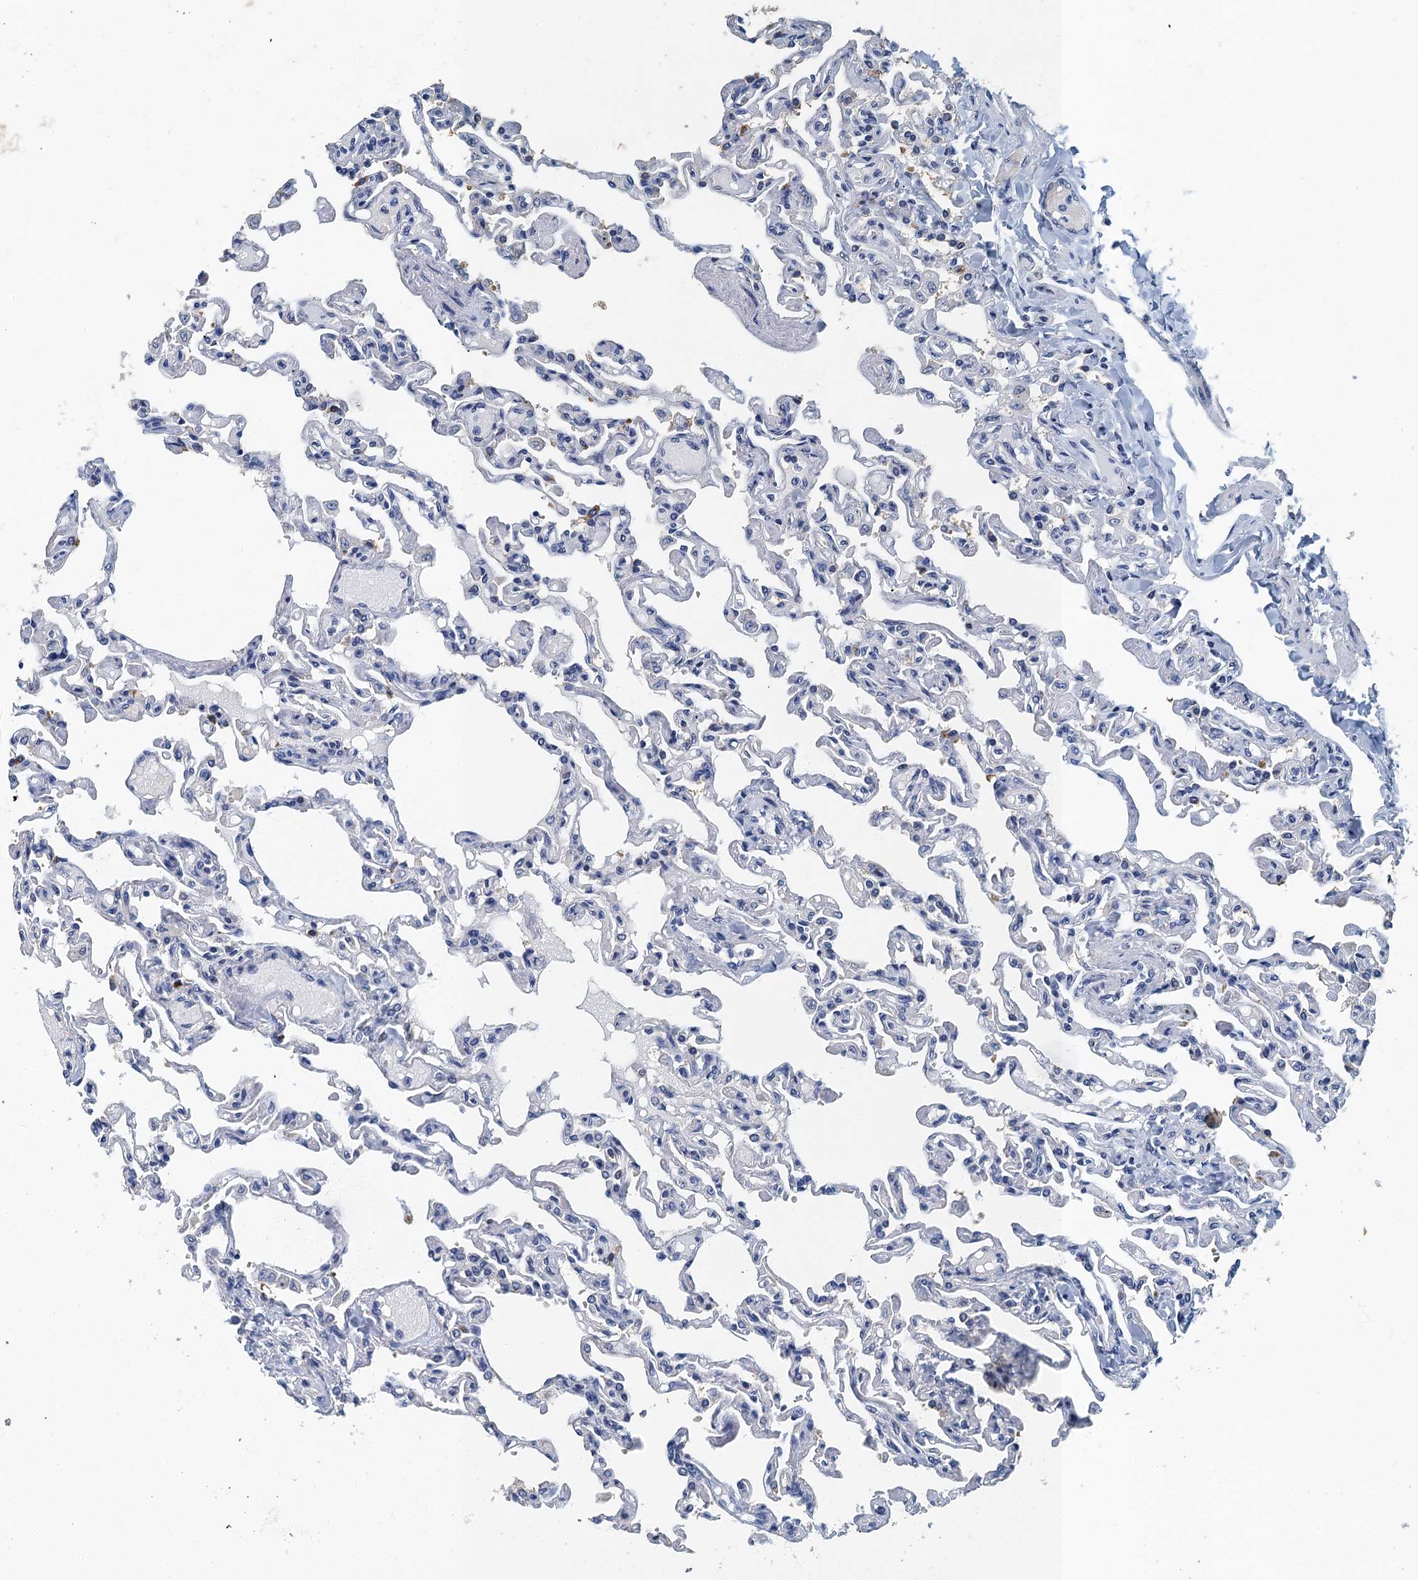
{"staining": {"intensity": "negative", "quantity": "none", "location": "none"}, "tissue": "lung", "cell_type": "Alveolar cells", "image_type": "normal", "snomed": [{"axis": "morphology", "description": "Normal tissue, NOS"}, {"axis": "topography", "description": "Lung"}], "caption": "High power microscopy micrograph of an immunohistochemistry photomicrograph of normal lung, revealing no significant expression in alveolar cells.", "gene": "GADL1", "patient": {"sex": "male", "age": 21}}